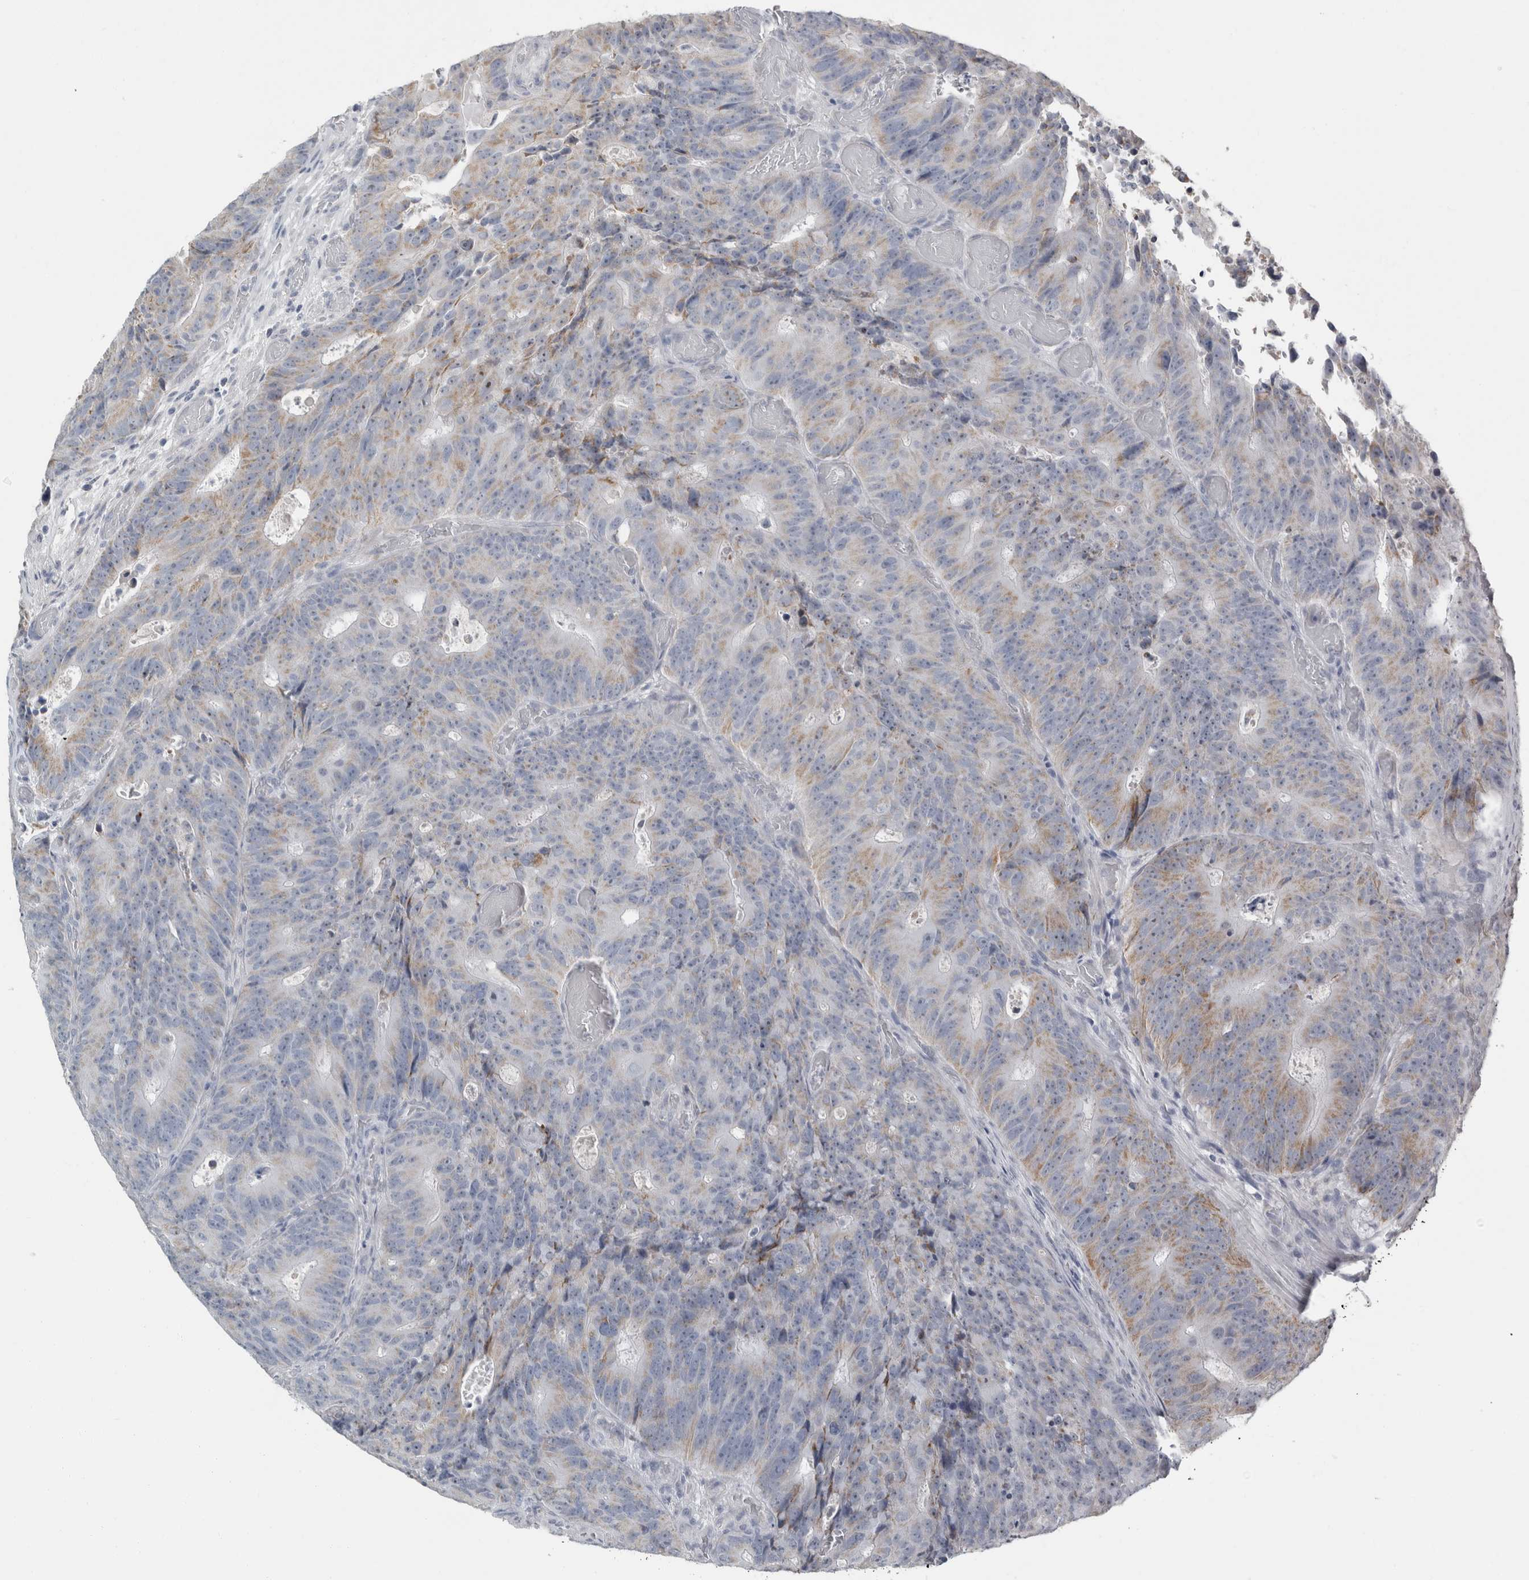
{"staining": {"intensity": "moderate", "quantity": "<25%", "location": "cytoplasmic/membranous"}, "tissue": "colorectal cancer", "cell_type": "Tumor cells", "image_type": "cancer", "snomed": [{"axis": "morphology", "description": "Adenocarcinoma, NOS"}, {"axis": "topography", "description": "Colon"}], "caption": "This is an image of immunohistochemistry staining of adenocarcinoma (colorectal), which shows moderate positivity in the cytoplasmic/membranous of tumor cells.", "gene": "FXYD7", "patient": {"sex": "male", "age": 87}}